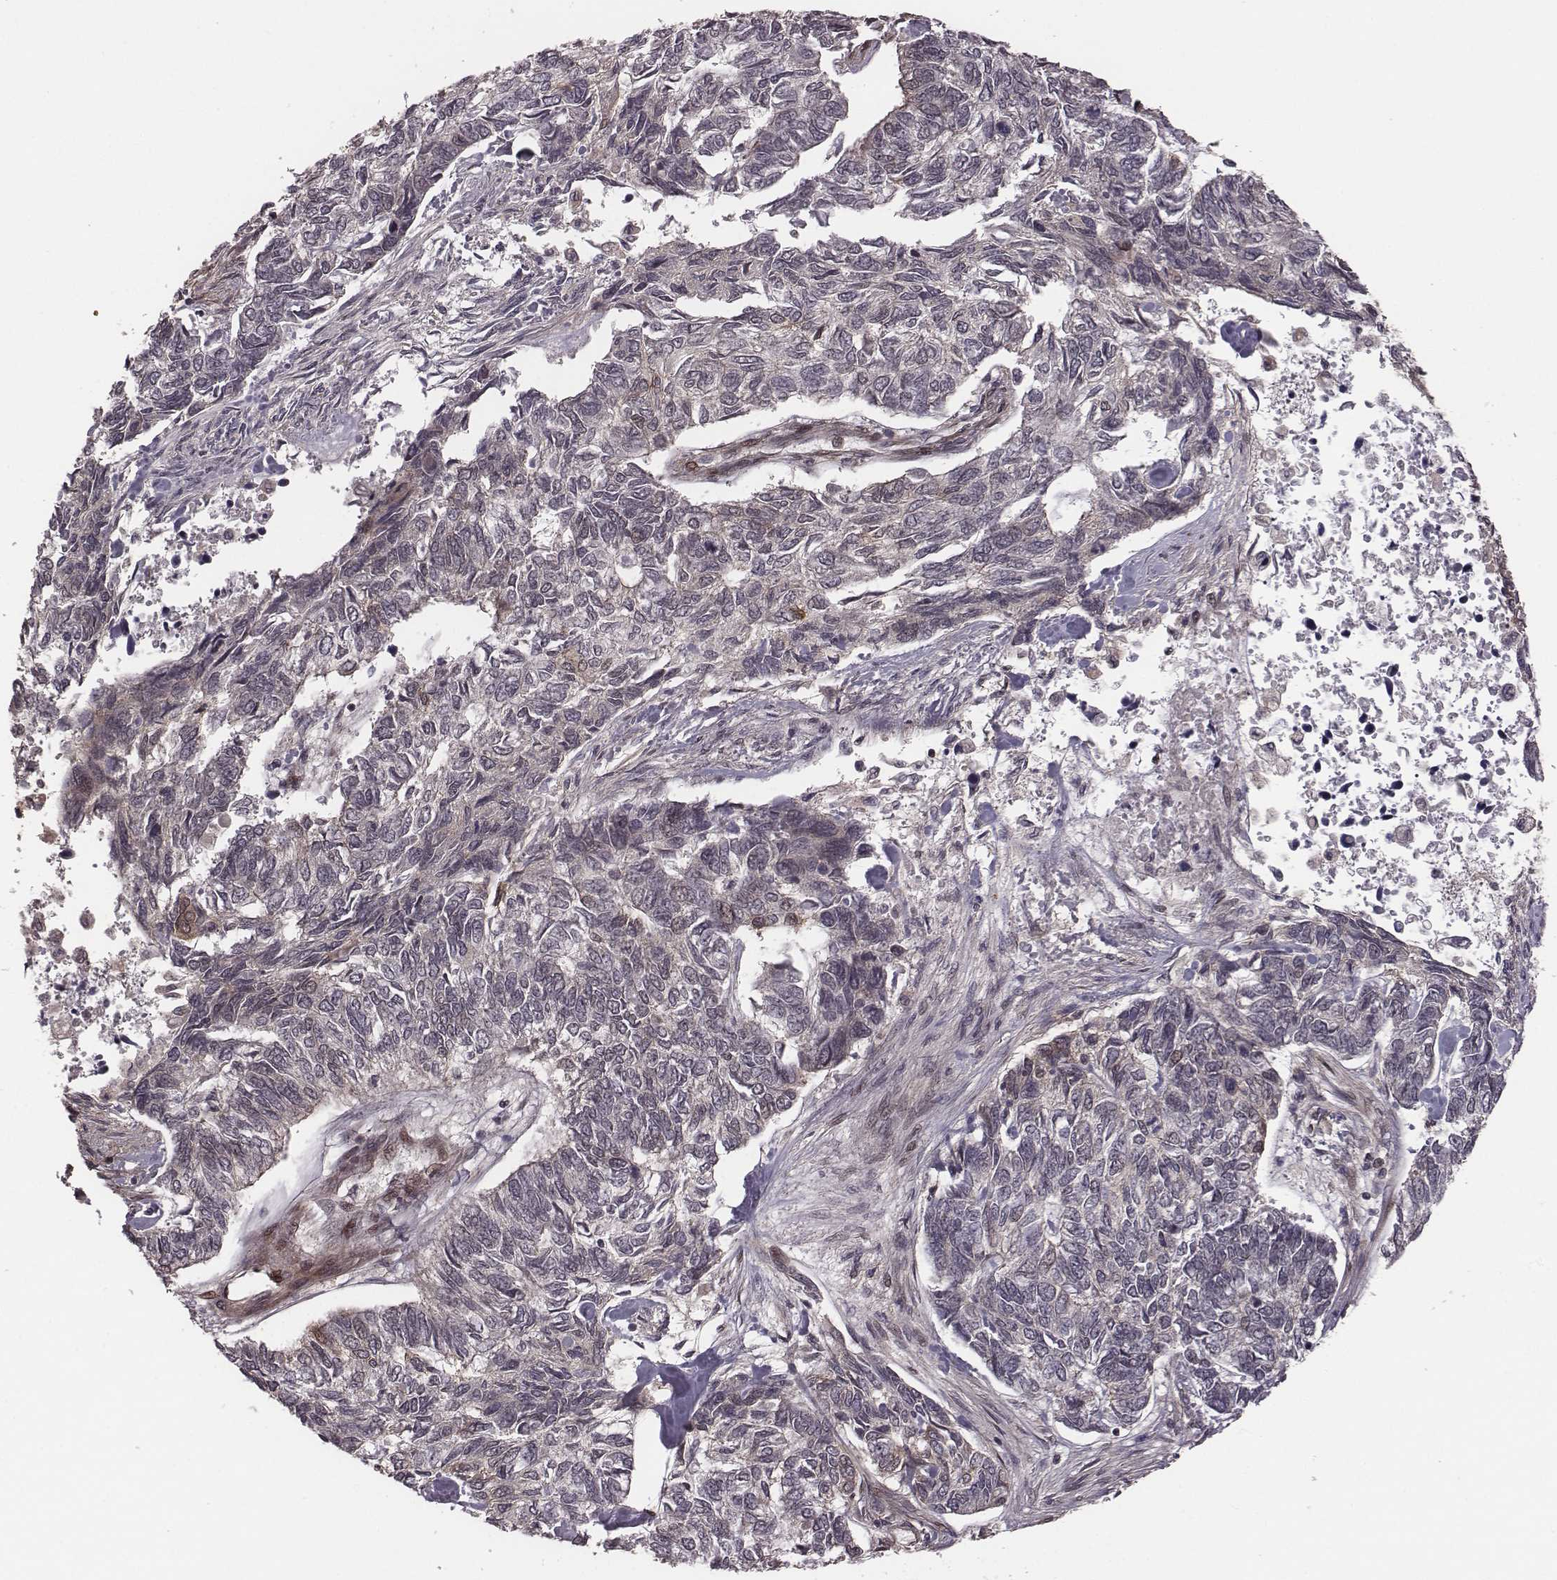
{"staining": {"intensity": "negative", "quantity": "none", "location": "none"}, "tissue": "skin cancer", "cell_type": "Tumor cells", "image_type": "cancer", "snomed": [{"axis": "morphology", "description": "Basal cell carcinoma"}, {"axis": "topography", "description": "Skin"}], "caption": "Basal cell carcinoma (skin) stained for a protein using immunohistochemistry (IHC) shows no expression tumor cells.", "gene": "RPL3", "patient": {"sex": "female", "age": 65}}